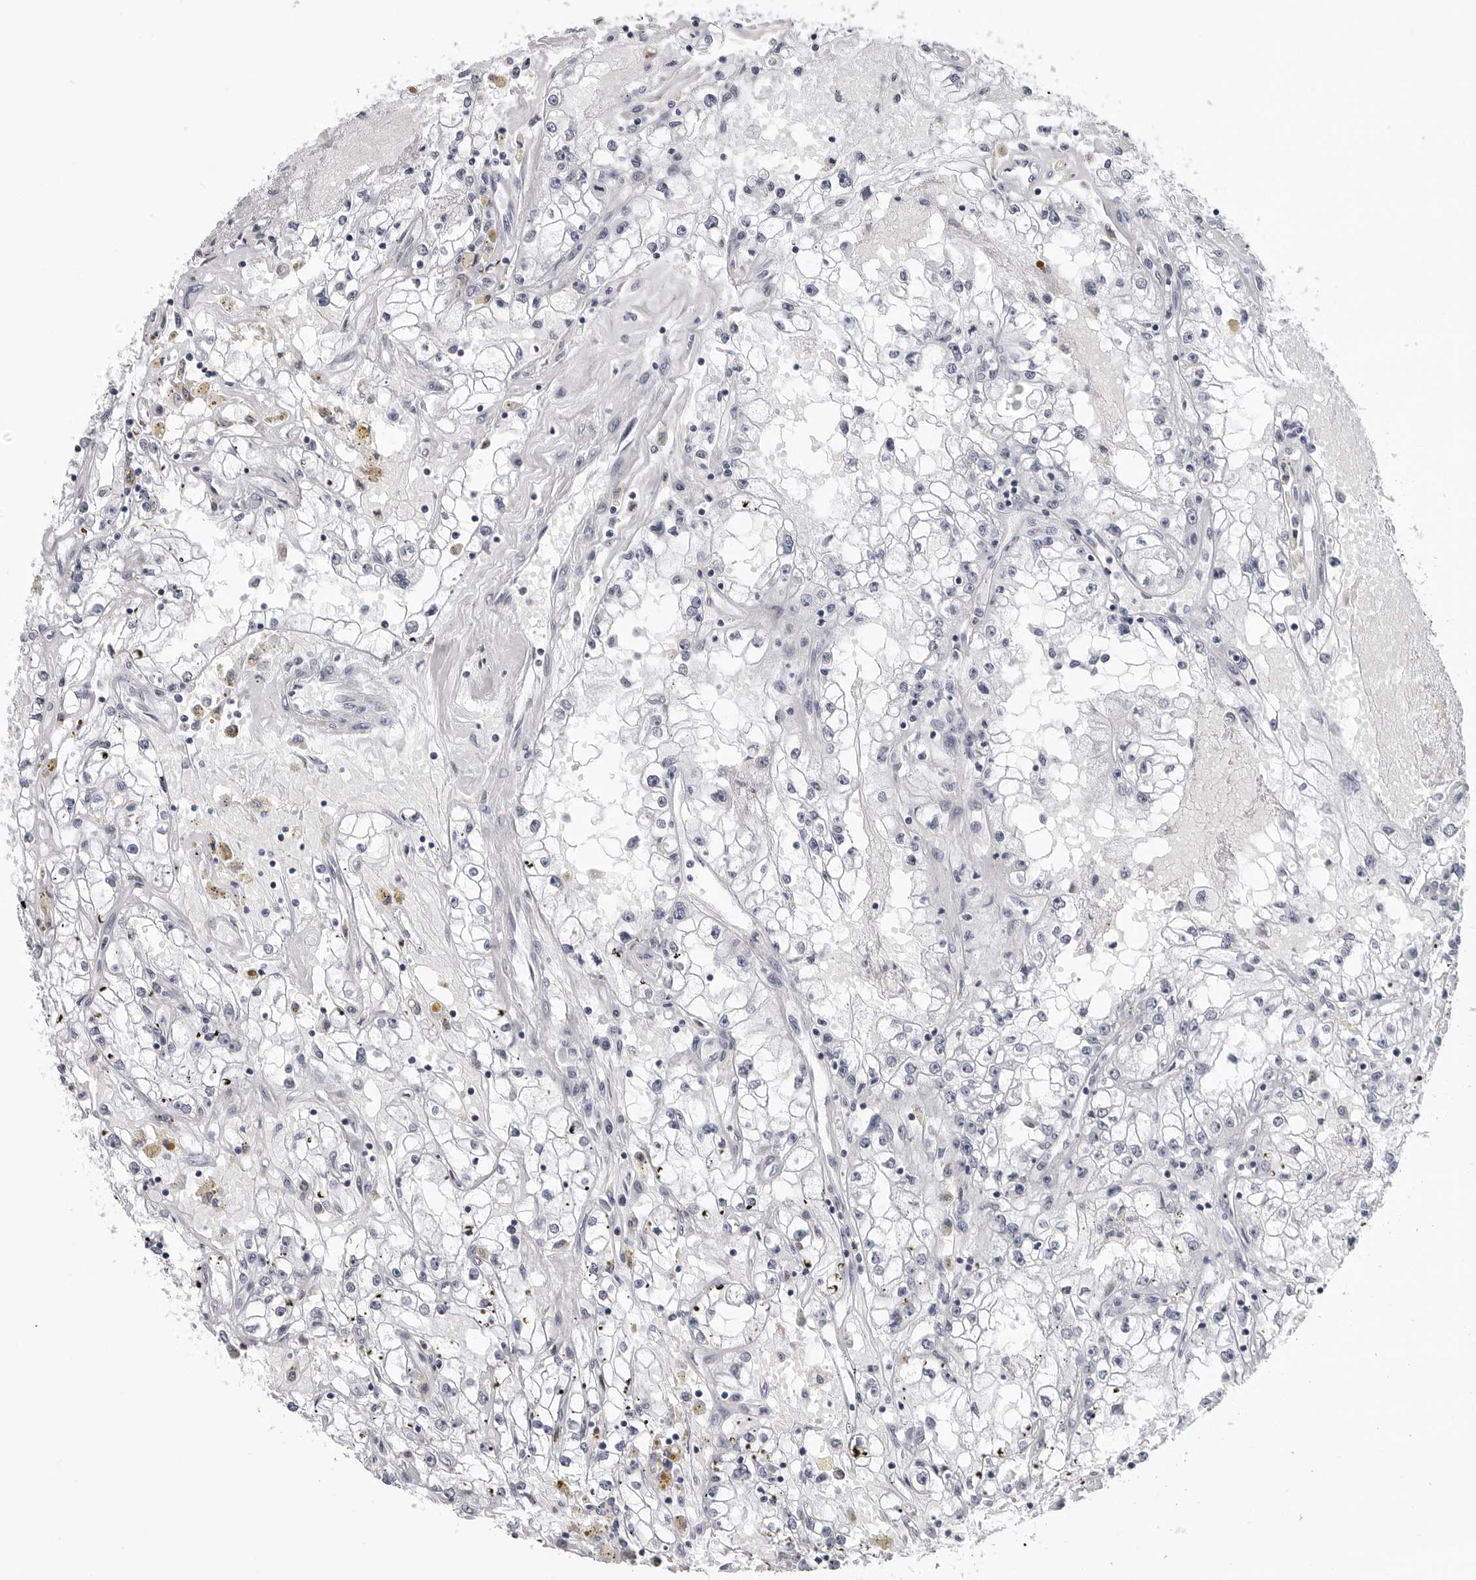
{"staining": {"intensity": "negative", "quantity": "none", "location": "none"}, "tissue": "renal cancer", "cell_type": "Tumor cells", "image_type": "cancer", "snomed": [{"axis": "morphology", "description": "Adenocarcinoma, NOS"}, {"axis": "topography", "description": "Kidney"}], "caption": "Immunohistochemistry (IHC) photomicrograph of renal cancer (adenocarcinoma) stained for a protein (brown), which exhibits no positivity in tumor cells.", "gene": "SF3B4", "patient": {"sex": "male", "age": 56}}